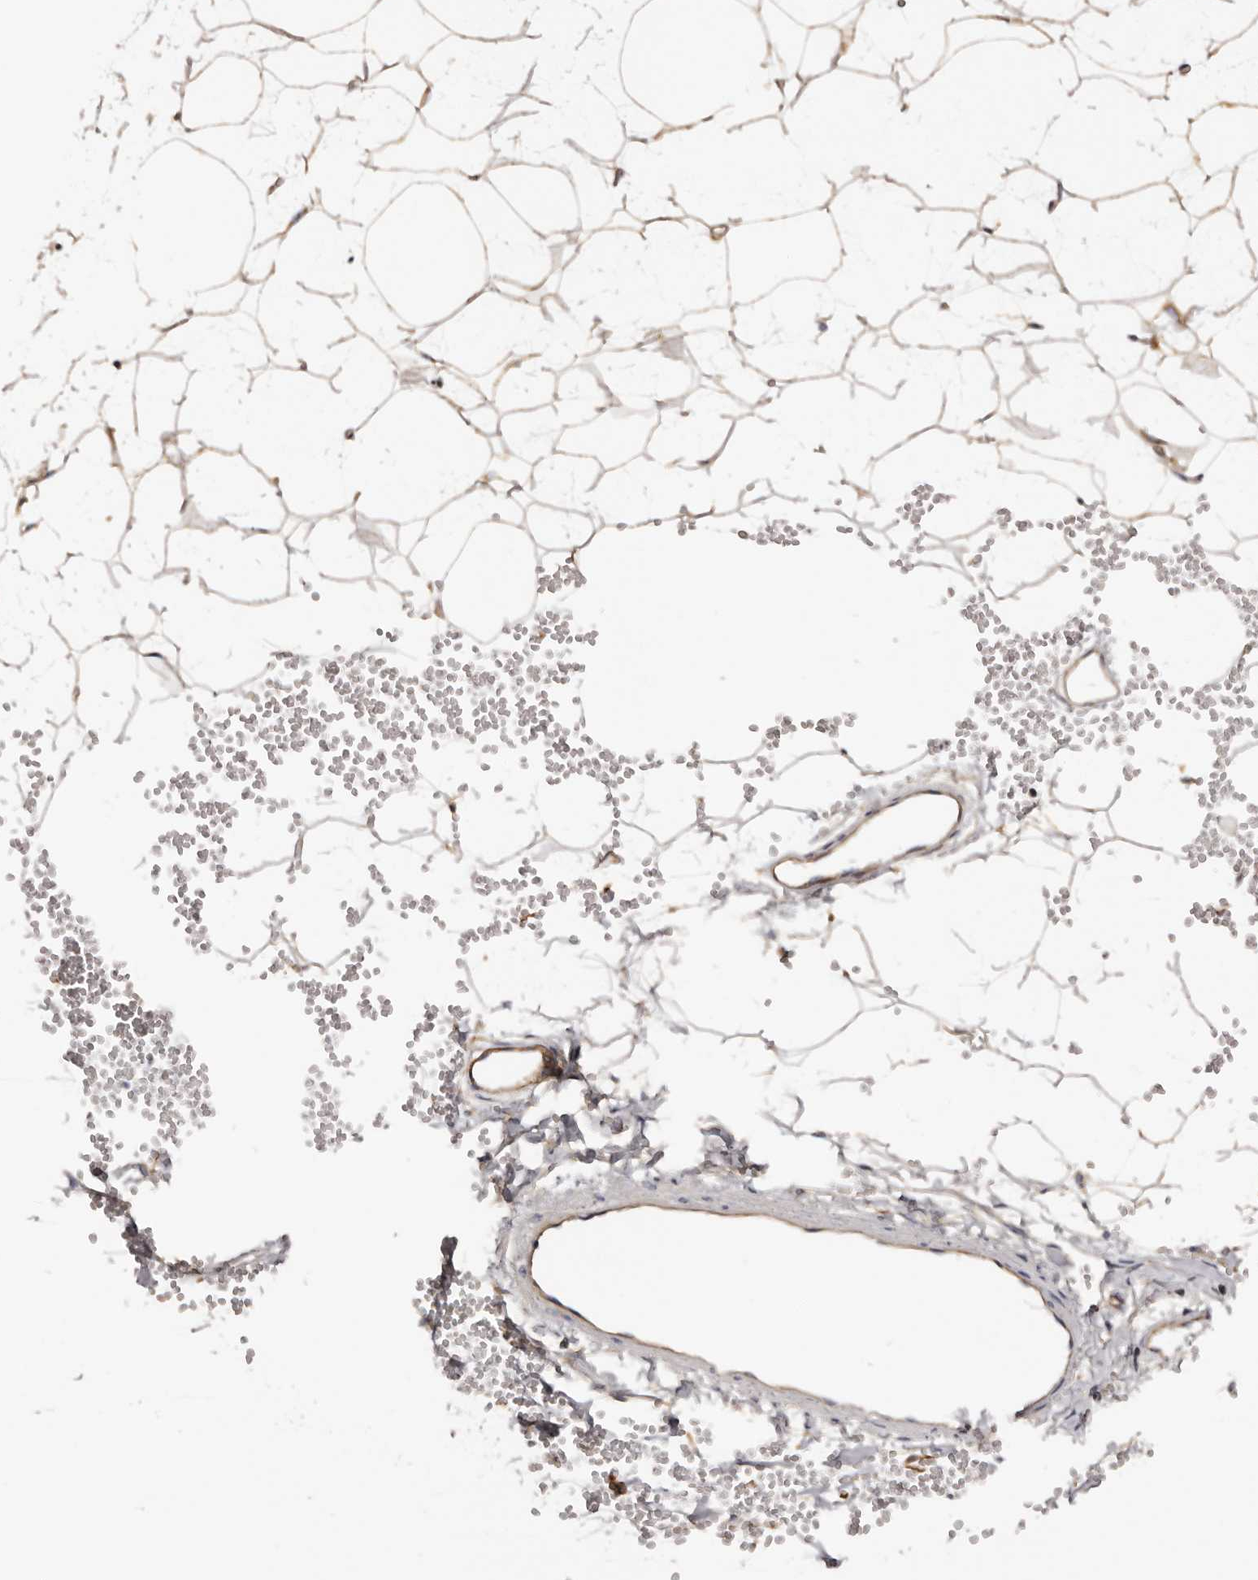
{"staining": {"intensity": "moderate", "quantity": "25%-75%", "location": "cytoplasmic/membranous"}, "tissue": "adipose tissue", "cell_type": "Adipocytes", "image_type": "normal", "snomed": [{"axis": "morphology", "description": "Normal tissue, NOS"}, {"axis": "topography", "description": "Breast"}], "caption": "Adipocytes show medium levels of moderate cytoplasmic/membranous positivity in approximately 25%-75% of cells in unremarkable human adipose tissue. (brown staining indicates protein expression, while blue staining denotes nuclei).", "gene": "DMRT2", "patient": {"sex": "female", "age": 23}}